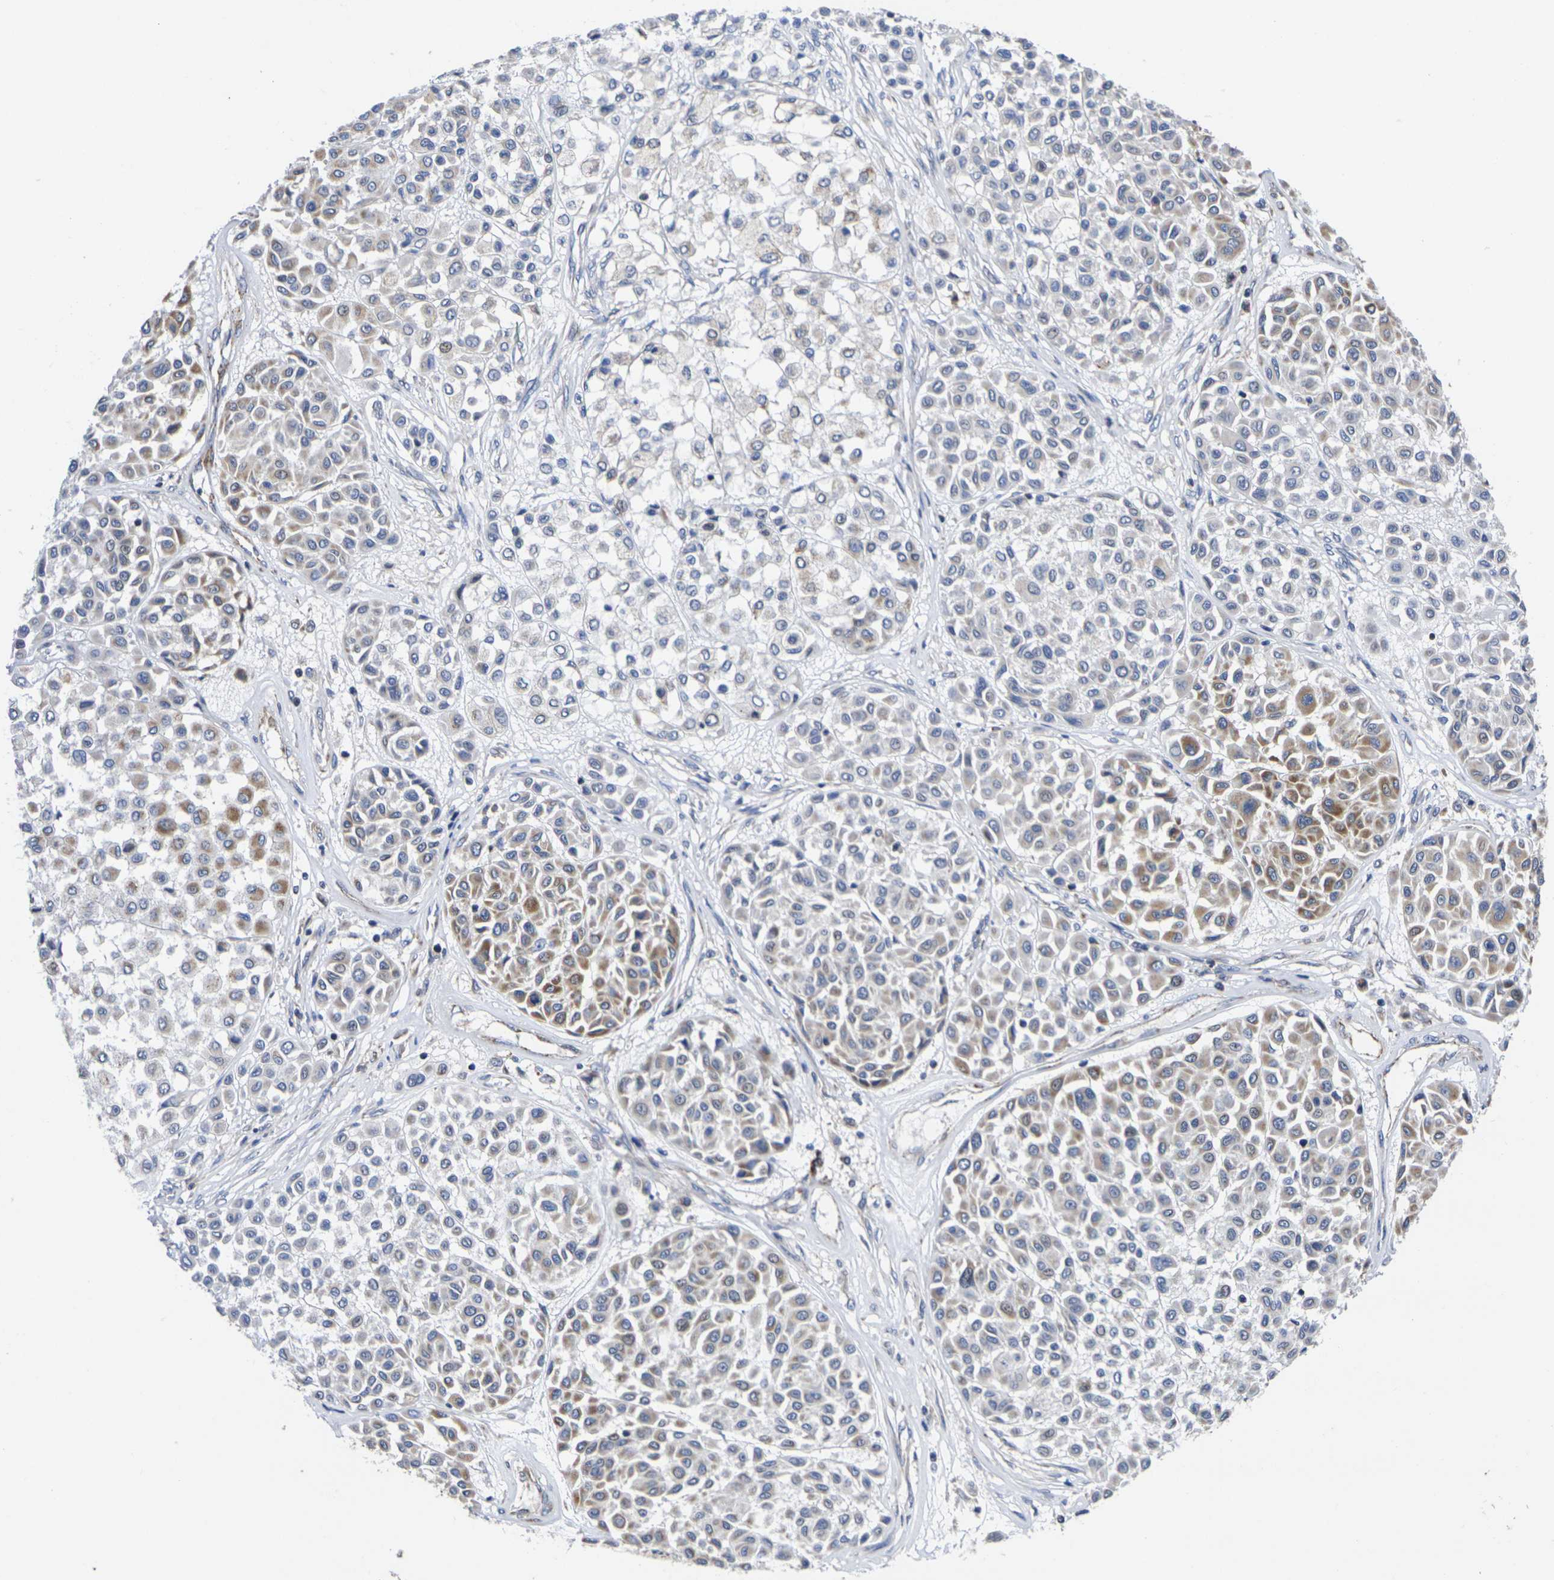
{"staining": {"intensity": "moderate", "quantity": "<25%", "location": "cytoplasmic/membranous"}, "tissue": "melanoma", "cell_type": "Tumor cells", "image_type": "cancer", "snomed": [{"axis": "morphology", "description": "Malignant melanoma, Metastatic site"}, {"axis": "topography", "description": "Soft tissue"}], "caption": "This is a photomicrograph of immunohistochemistry (IHC) staining of melanoma, which shows moderate positivity in the cytoplasmic/membranous of tumor cells.", "gene": "P2RY11", "patient": {"sex": "male", "age": 41}}